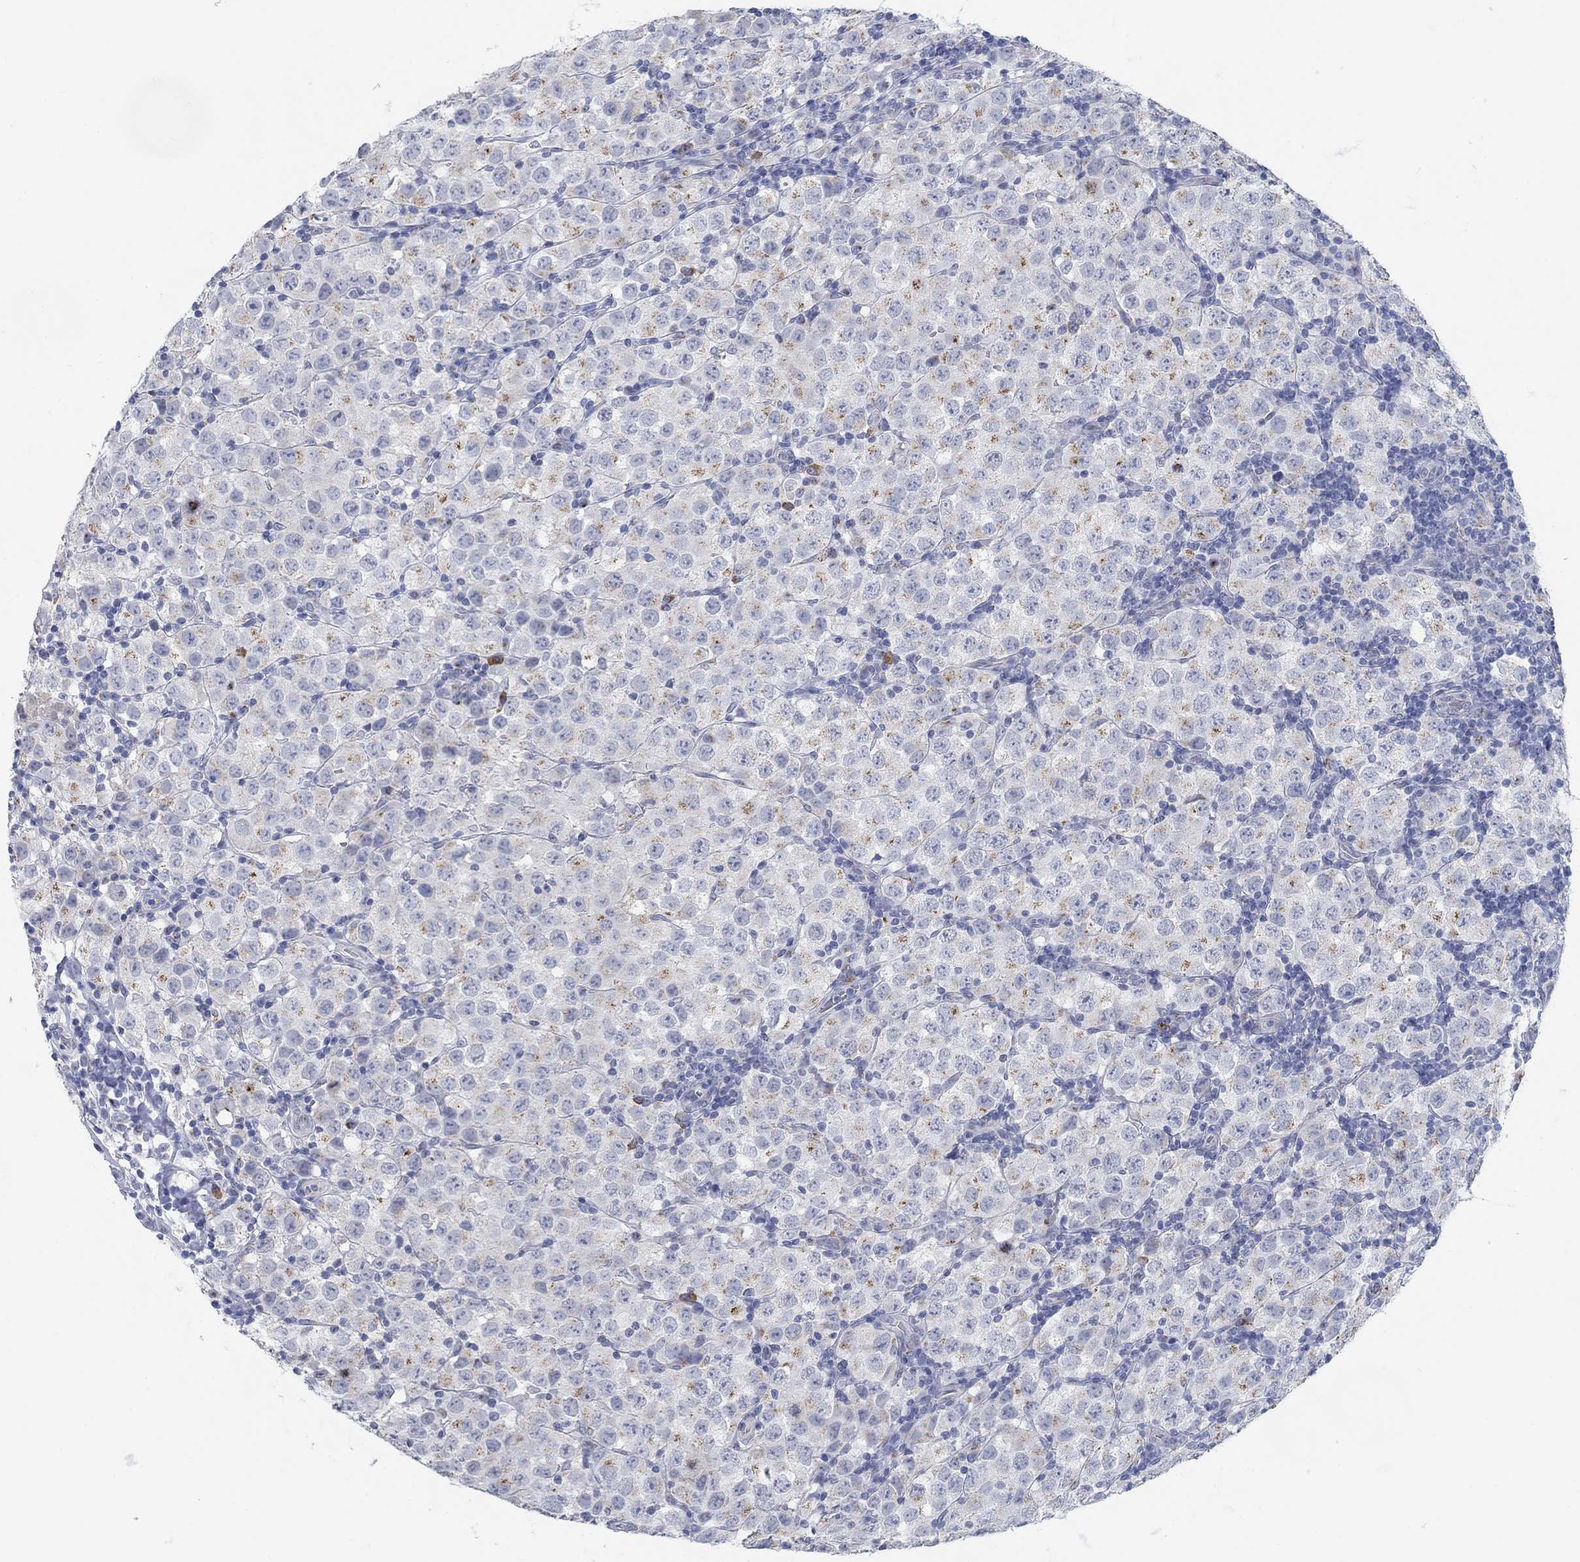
{"staining": {"intensity": "moderate", "quantity": "25%-75%", "location": "cytoplasmic/membranous"}, "tissue": "testis cancer", "cell_type": "Tumor cells", "image_type": "cancer", "snomed": [{"axis": "morphology", "description": "Seminoma, NOS"}, {"axis": "topography", "description": "Testis"}], "caption": "About 25%-75% of tumor cells in human testis seminoma reveal moderate cytoplasmic/membranous protein positivity as visualized by brown immunohistochemical staining.", "gene": "TEKT4", "patient": {"sex": "male", "age": 34}}